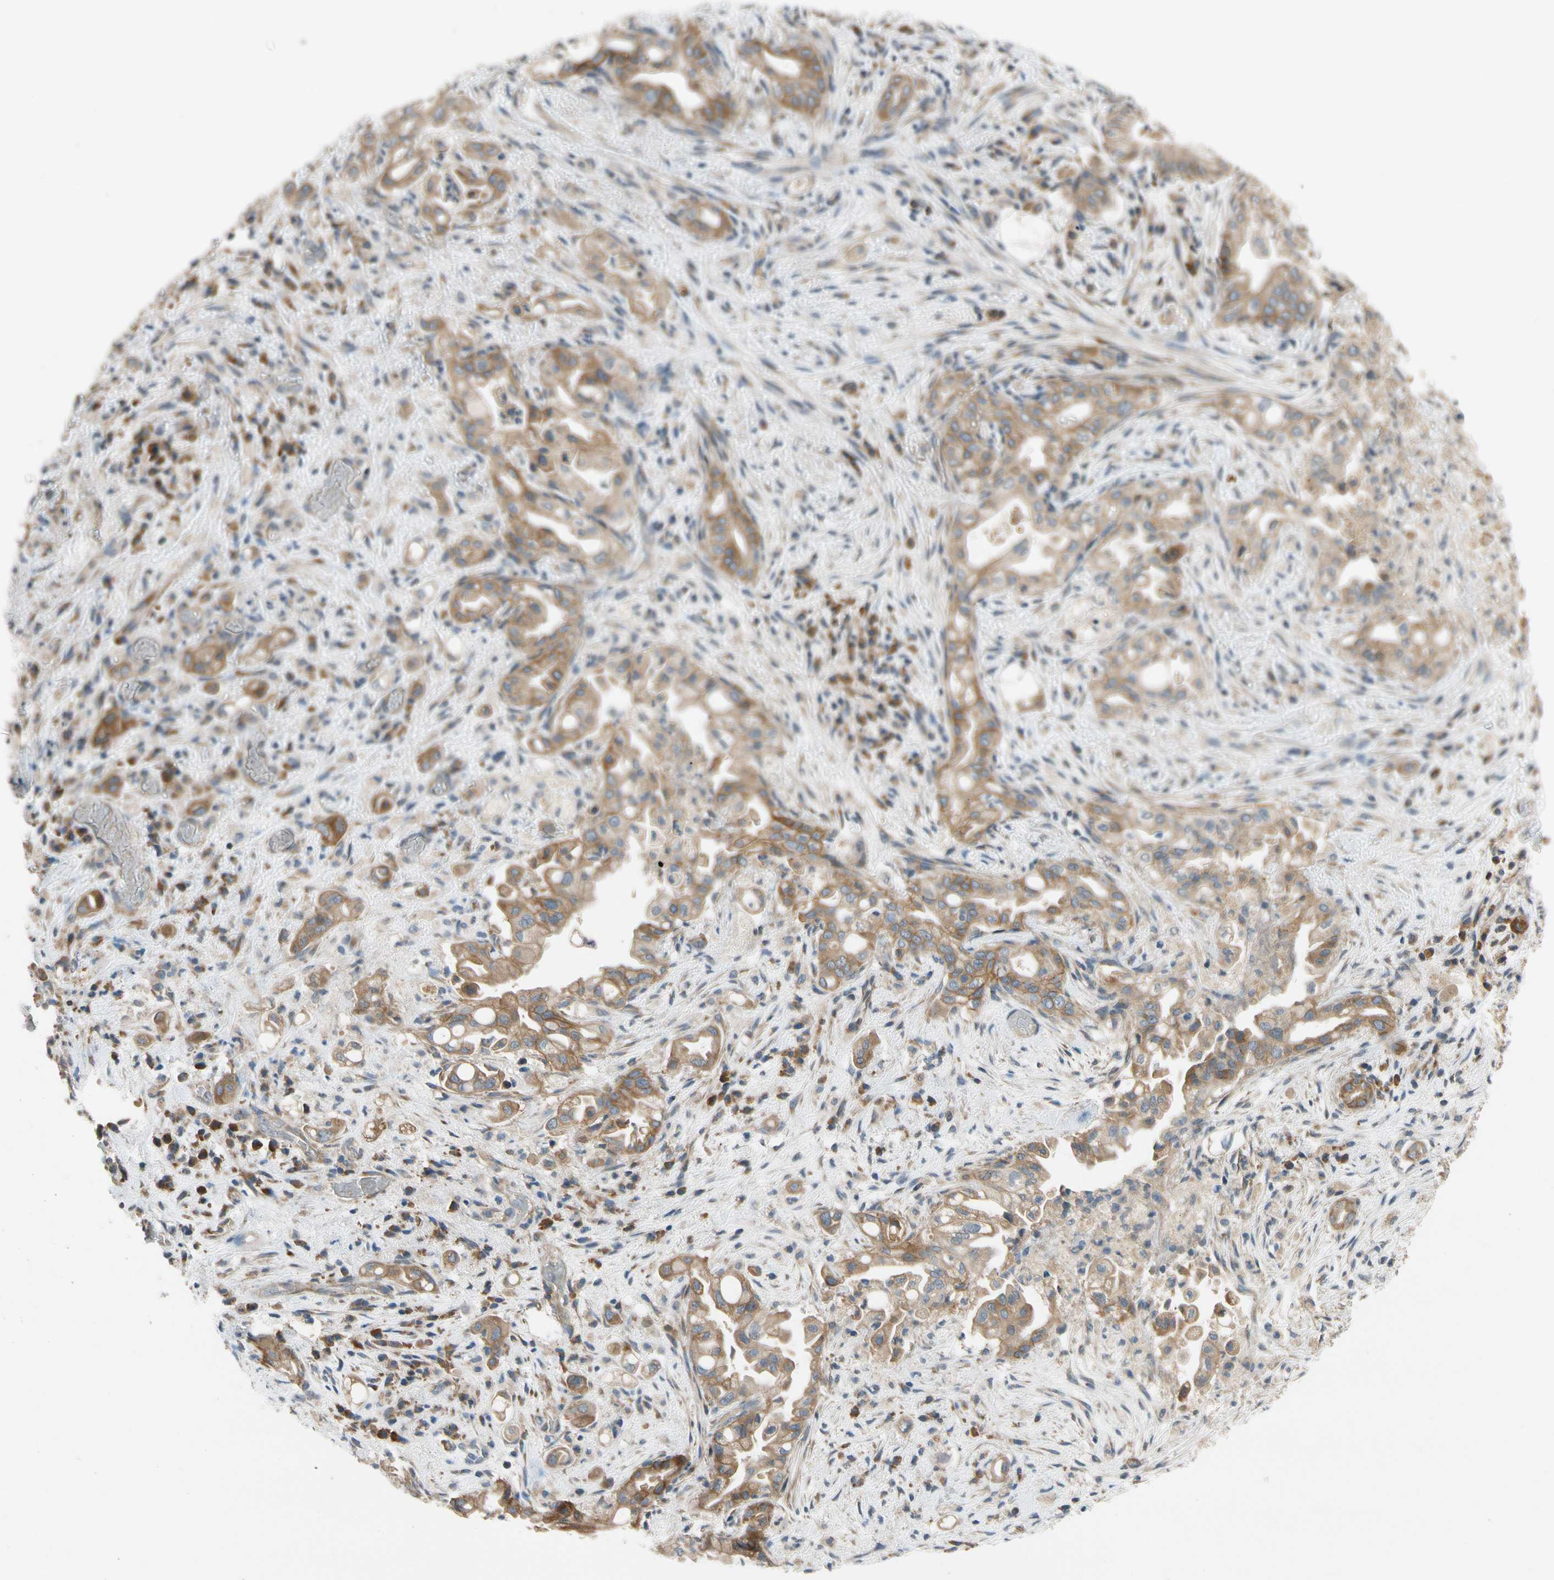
{"staining": {"intensity": "moderate", "quantity": ">75%", "location": "cytoplasmic/membranous"}, "tissue": "liver cancer", "cell_type": "Tumor cells", "image_type": "cancer", "snomed": [{"axis": "morphology", "description": "Cholangiocarcinoma"}, {"axis": "topography", "description": "Liver"}], "caption": "This micrograph exhibits immunohistochemistry staining of liver cancer (cholangiocarcinoma), with medium moderate cytoplasmic/membranous positivity in about >75% of tumor cells.", "gene": "MST1R", "patient": {"sex": "female", "age": 68}}